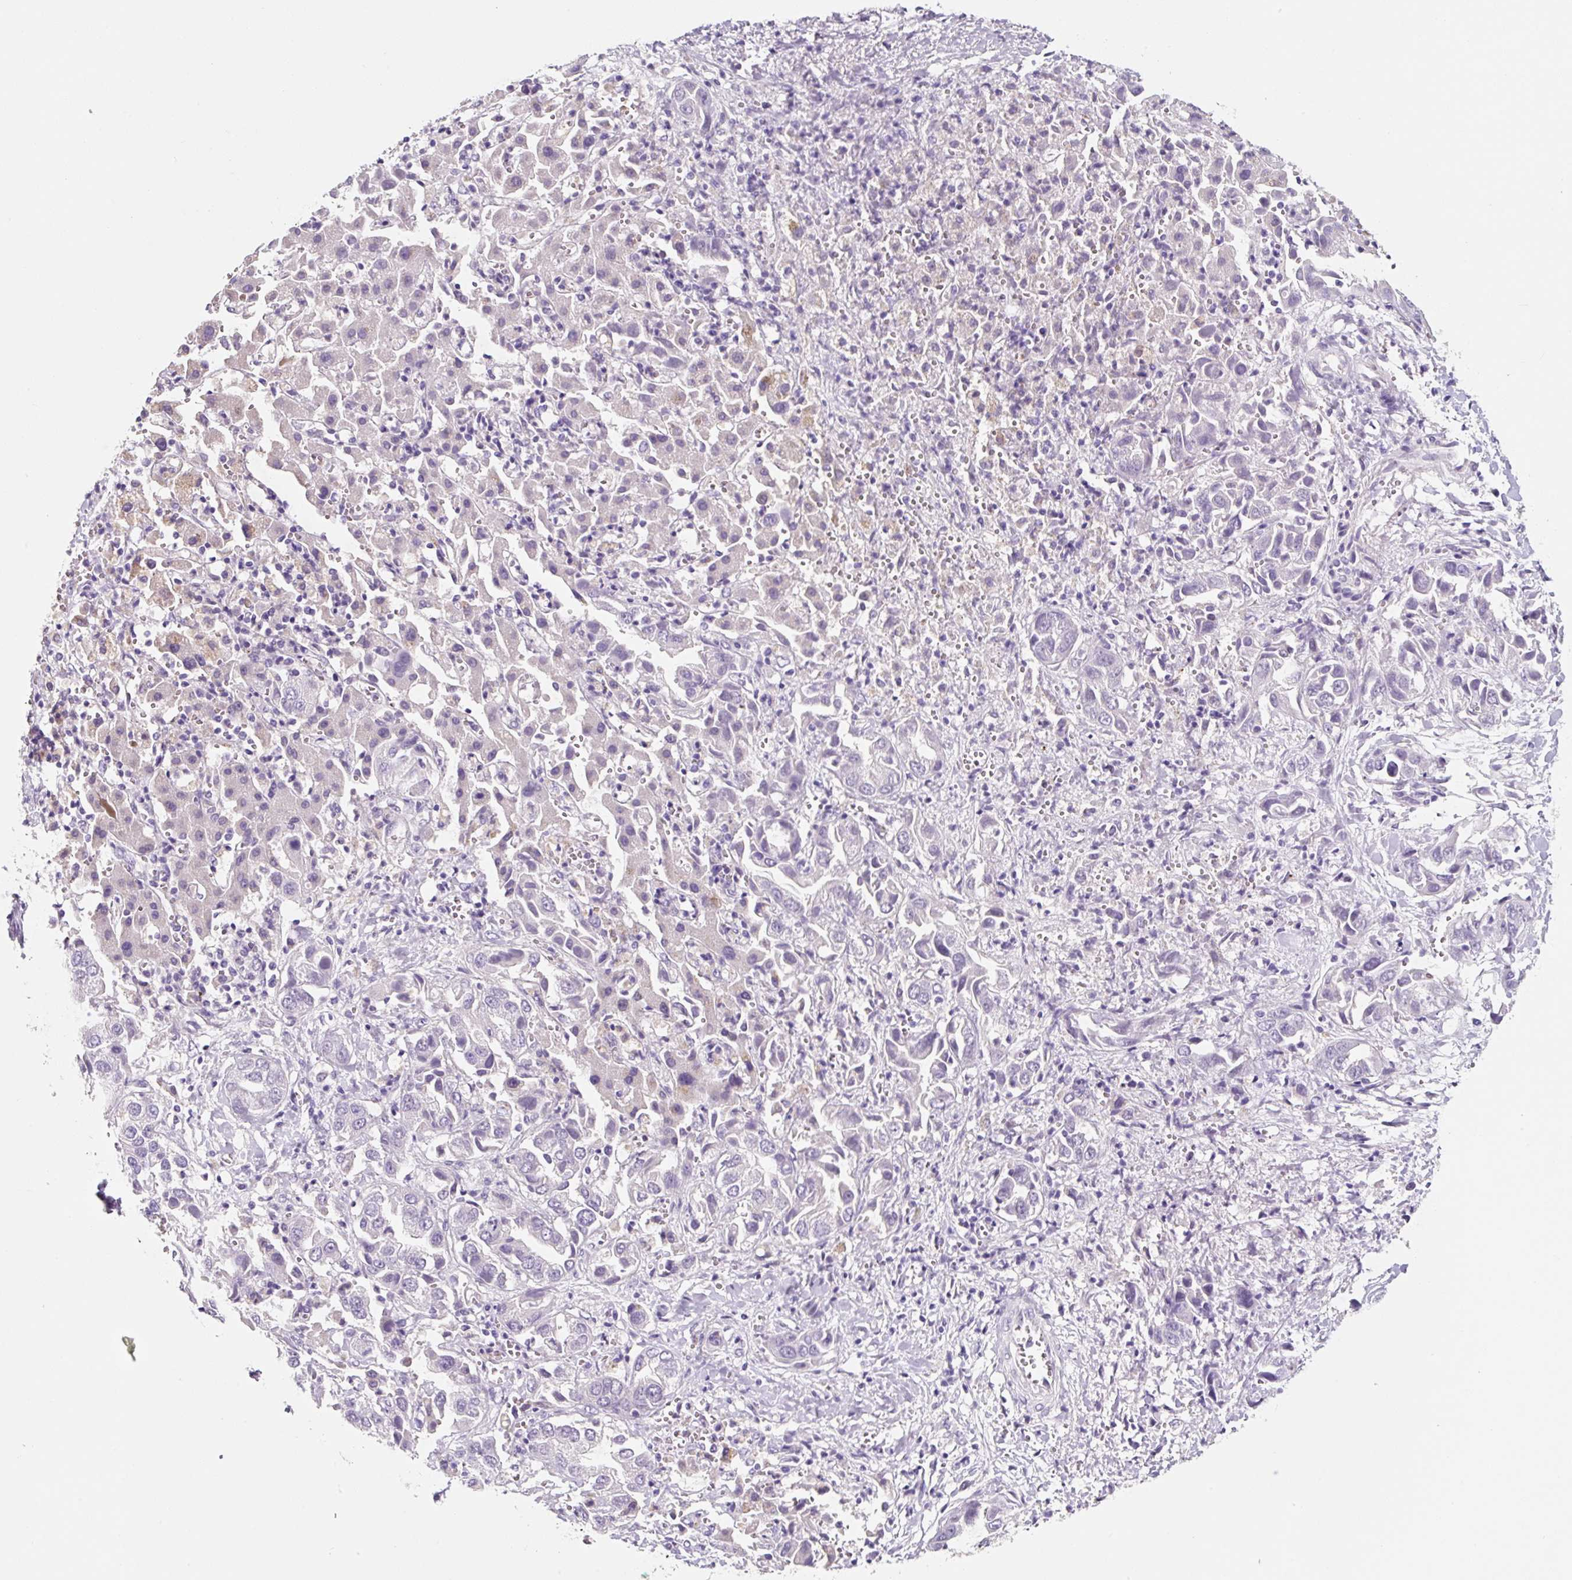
{"staining": {"intensity": "negative", "quantity": "none", "location": "none"}, "tissue": "liver cancer", "cell_type": "Tumor cells", "image_type": "cancer", "snomed": [{"axis": "morphology", "description": "Cholangiocarcinoma"}, {"axis": "topography", "description": "Liver"}], "caption": "Cholangiocarcinoma (liver) stained for a protein using IHC displays no positivity tumor cells.", "gene": "SYP", "patient": {"sex": "female", "age": 52}}